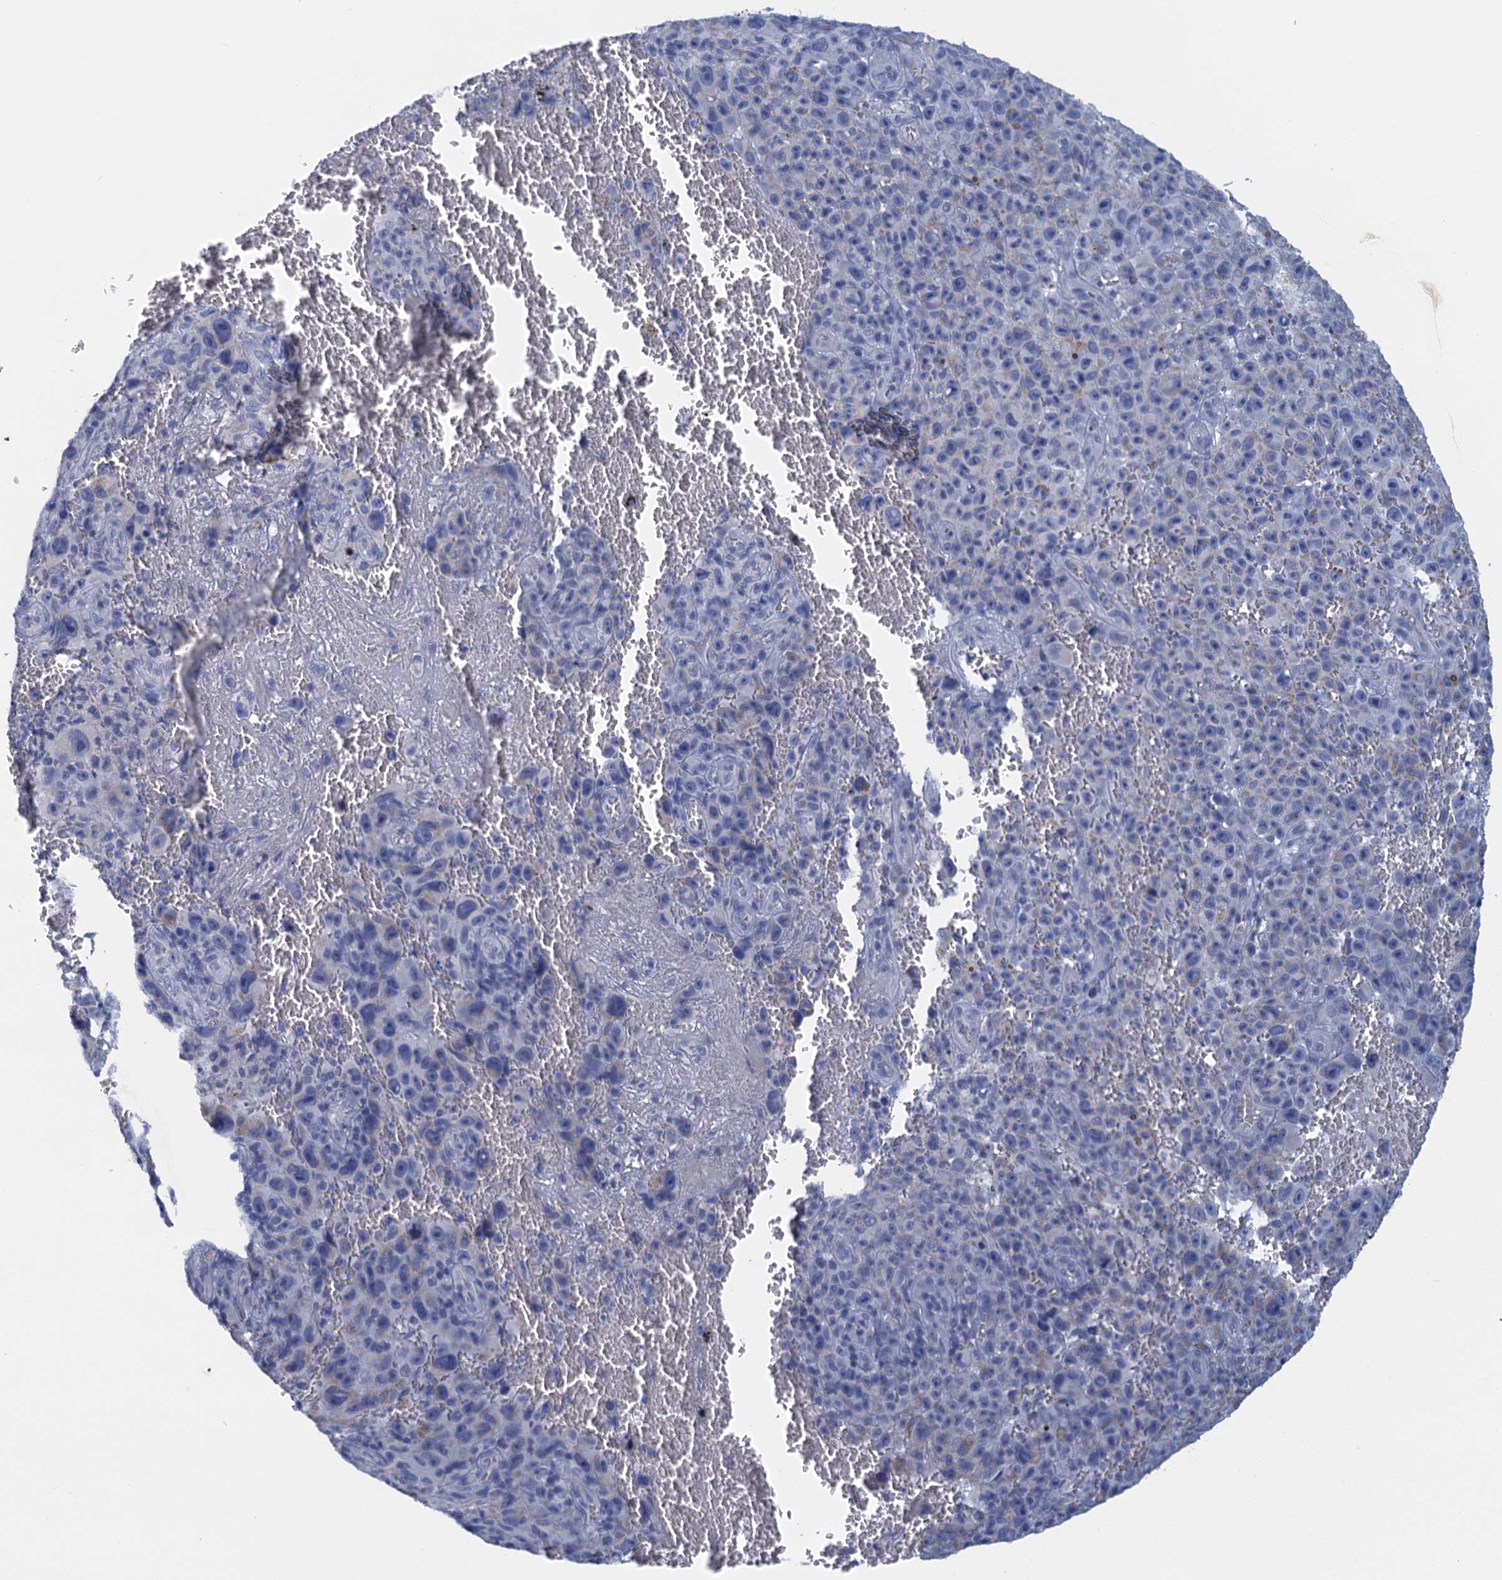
{"staining": {"intensity": "negative", "quantity": "none", "location": "none"}, "tissue": "melanoma", "cell_type": "Tumor cells", "image_type": "cancer", "snomed": [{"axis": "morphology", "description": "Malignant melanoma, NOS"}, {"axis": "topography", "description": "Skin"}], "caption": "The micrograph reveals no staining of tumor cells in malignant melanoma.", "gene": "SCEL", "patient": {"sex": "female", "age": 82}}